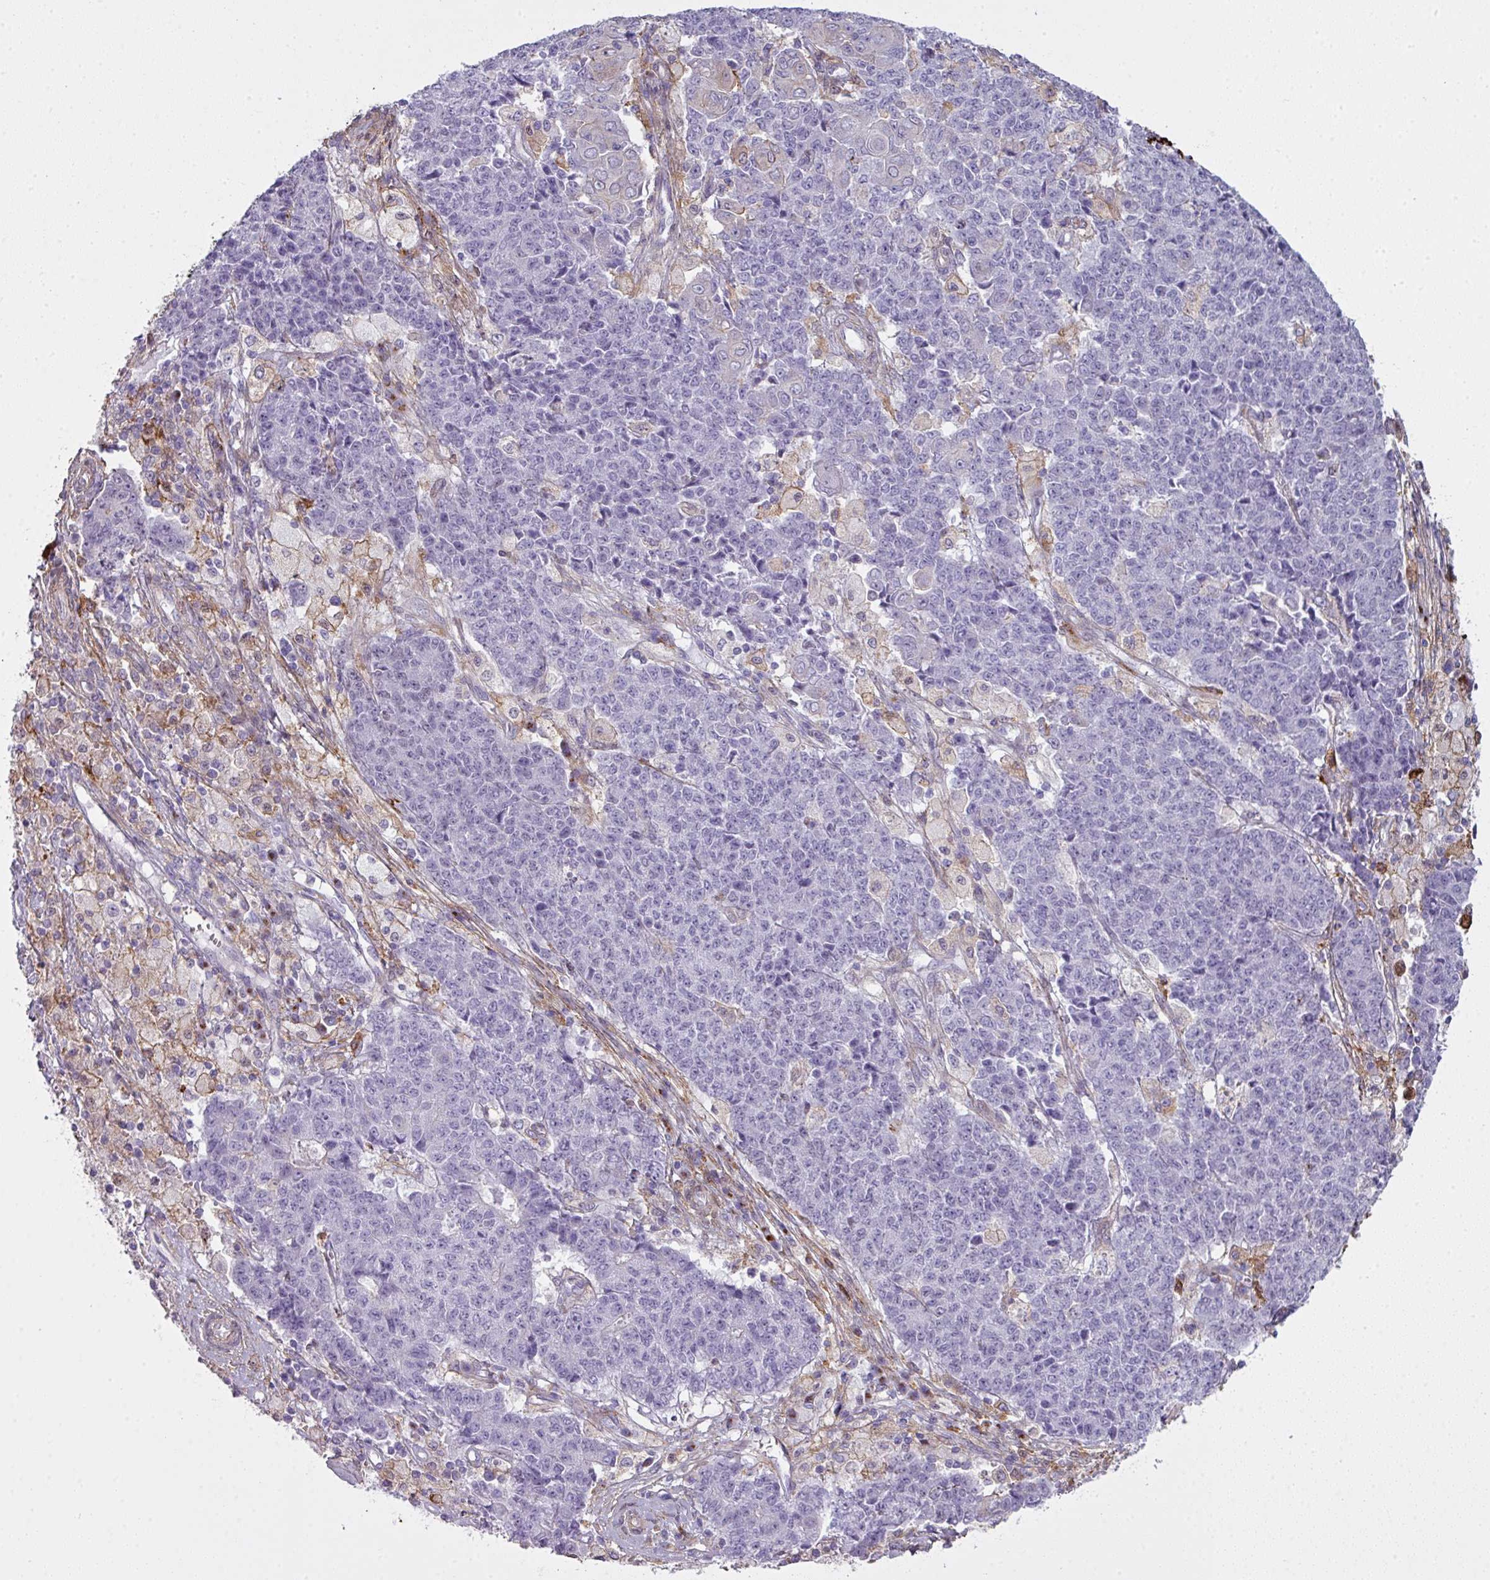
{"staining": {"intensity": "negative", "quantity": "none", "location": "none"}, "tissue": "ovarian cancer", "cell_type": "Tumor cells", "image_type": "cancer", "snomed": [{"axis": "morphology", "description": "Carcinoma, endometroid"}, {"axis": "topography", "description": "Ovary"}], "caption": "DAB immunohistochemical staining of human ovarian endometroid carcinoma displays no significant staining in tumor cells.", "gene": "COL8A1", "patient": {"sex": "female", "age": 42}}